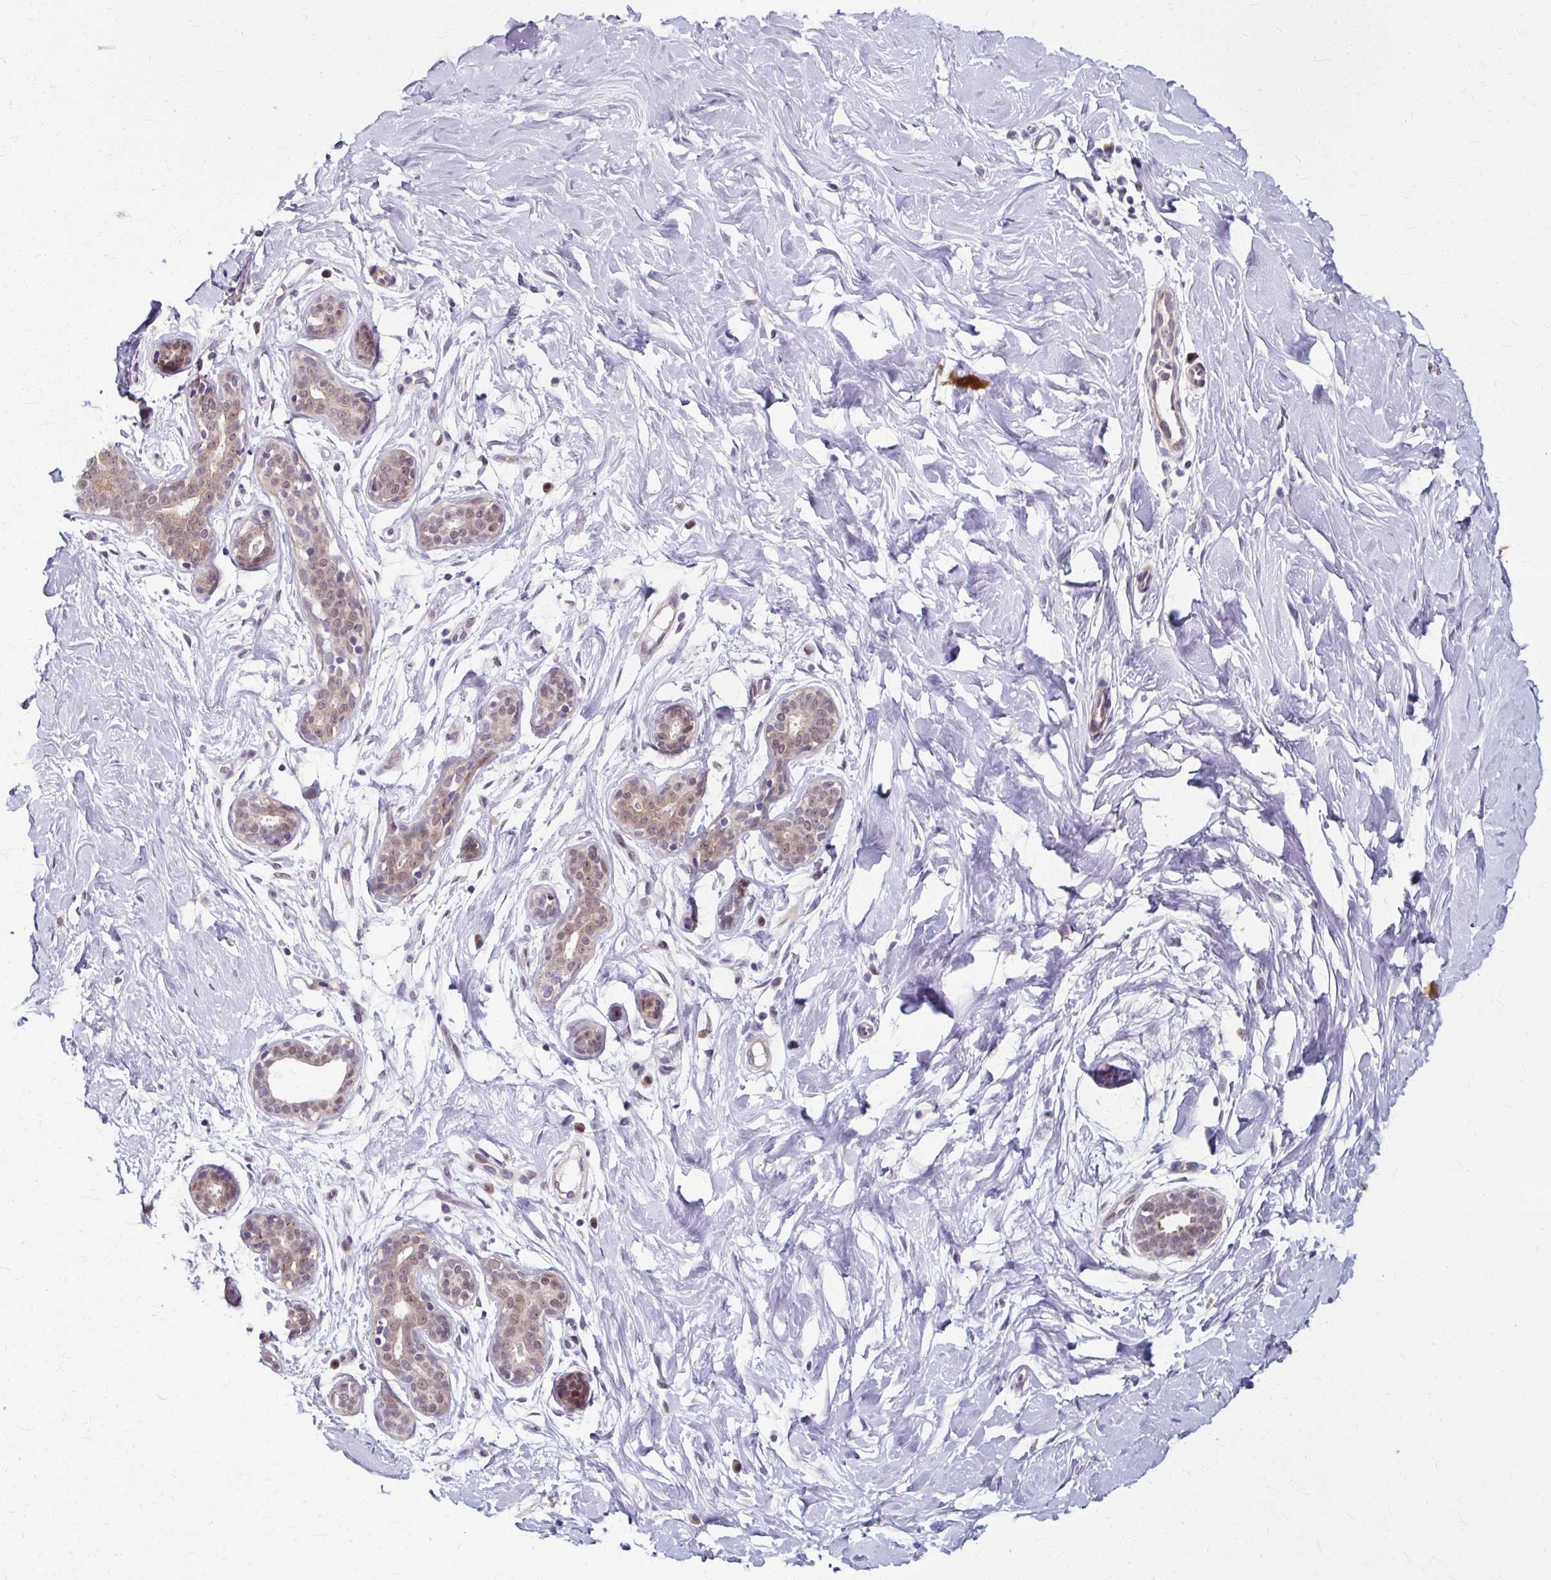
{"staining": {"intensity": "negative", "quantity": "none", "location": "none"}, "tissue": "breast", "cell_type": "Adipocytes", "image_type": "normal", "snomed": [{"axis": "morphology", "description": "Normal tissue, NOS"}, {"axis": "topography", "description": "Breast"}], "caption": "Immunohistochemistry (IHC) micrograph of unremarkable breast: breast stained with DAB demonstrates no significant protein staining in adipocytes. (DAB (3,3'-diaminobenzidine) immunohistochemistry visualized using brightfield microscopy, high magnification).", "gene": "ZNF555", "patient": {"sex": "female", "age": 27}}